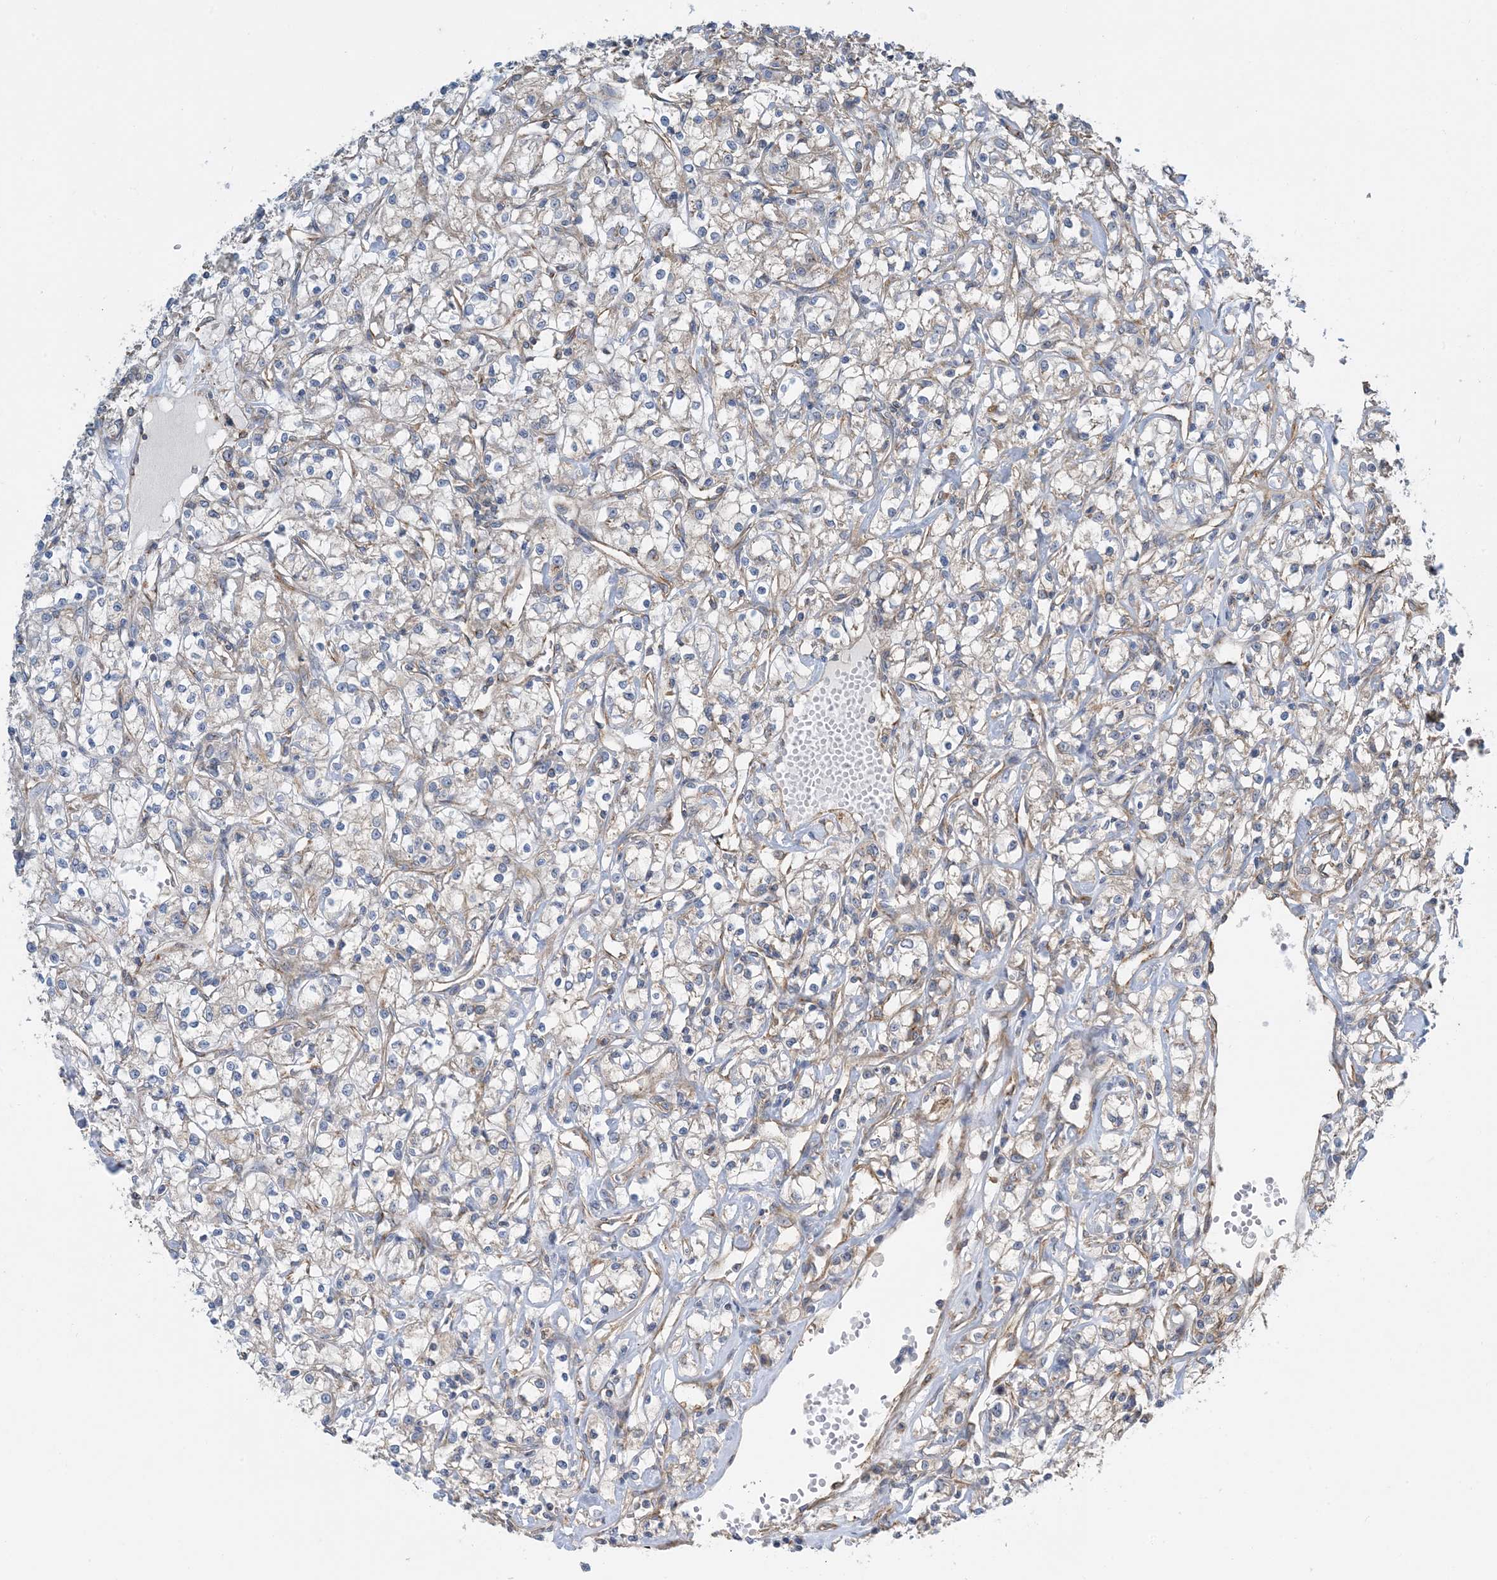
{"staining": {"intensity": "weak", "quantity": "25%-75%", "location": "cytoplasmic/membranous"}, "tissue": "renal cancer", "cell_type": "Tumor cells", "image_type": "cancer", "snomed": [{"axis": "morphology", "description": "Adenocarcinoma, NOS"}, {"axis": "topography", "description": "Kidney"}], "caption": "This micrograph exhibits immunohistochemistry staining of human adenocarcinoma (renal), with low weak cytoplasmic/membranous staining in approximately 25%-75% of tumor cells.", "gene": "SIDT1", "patient": {"sex": "female", "age": 59}}